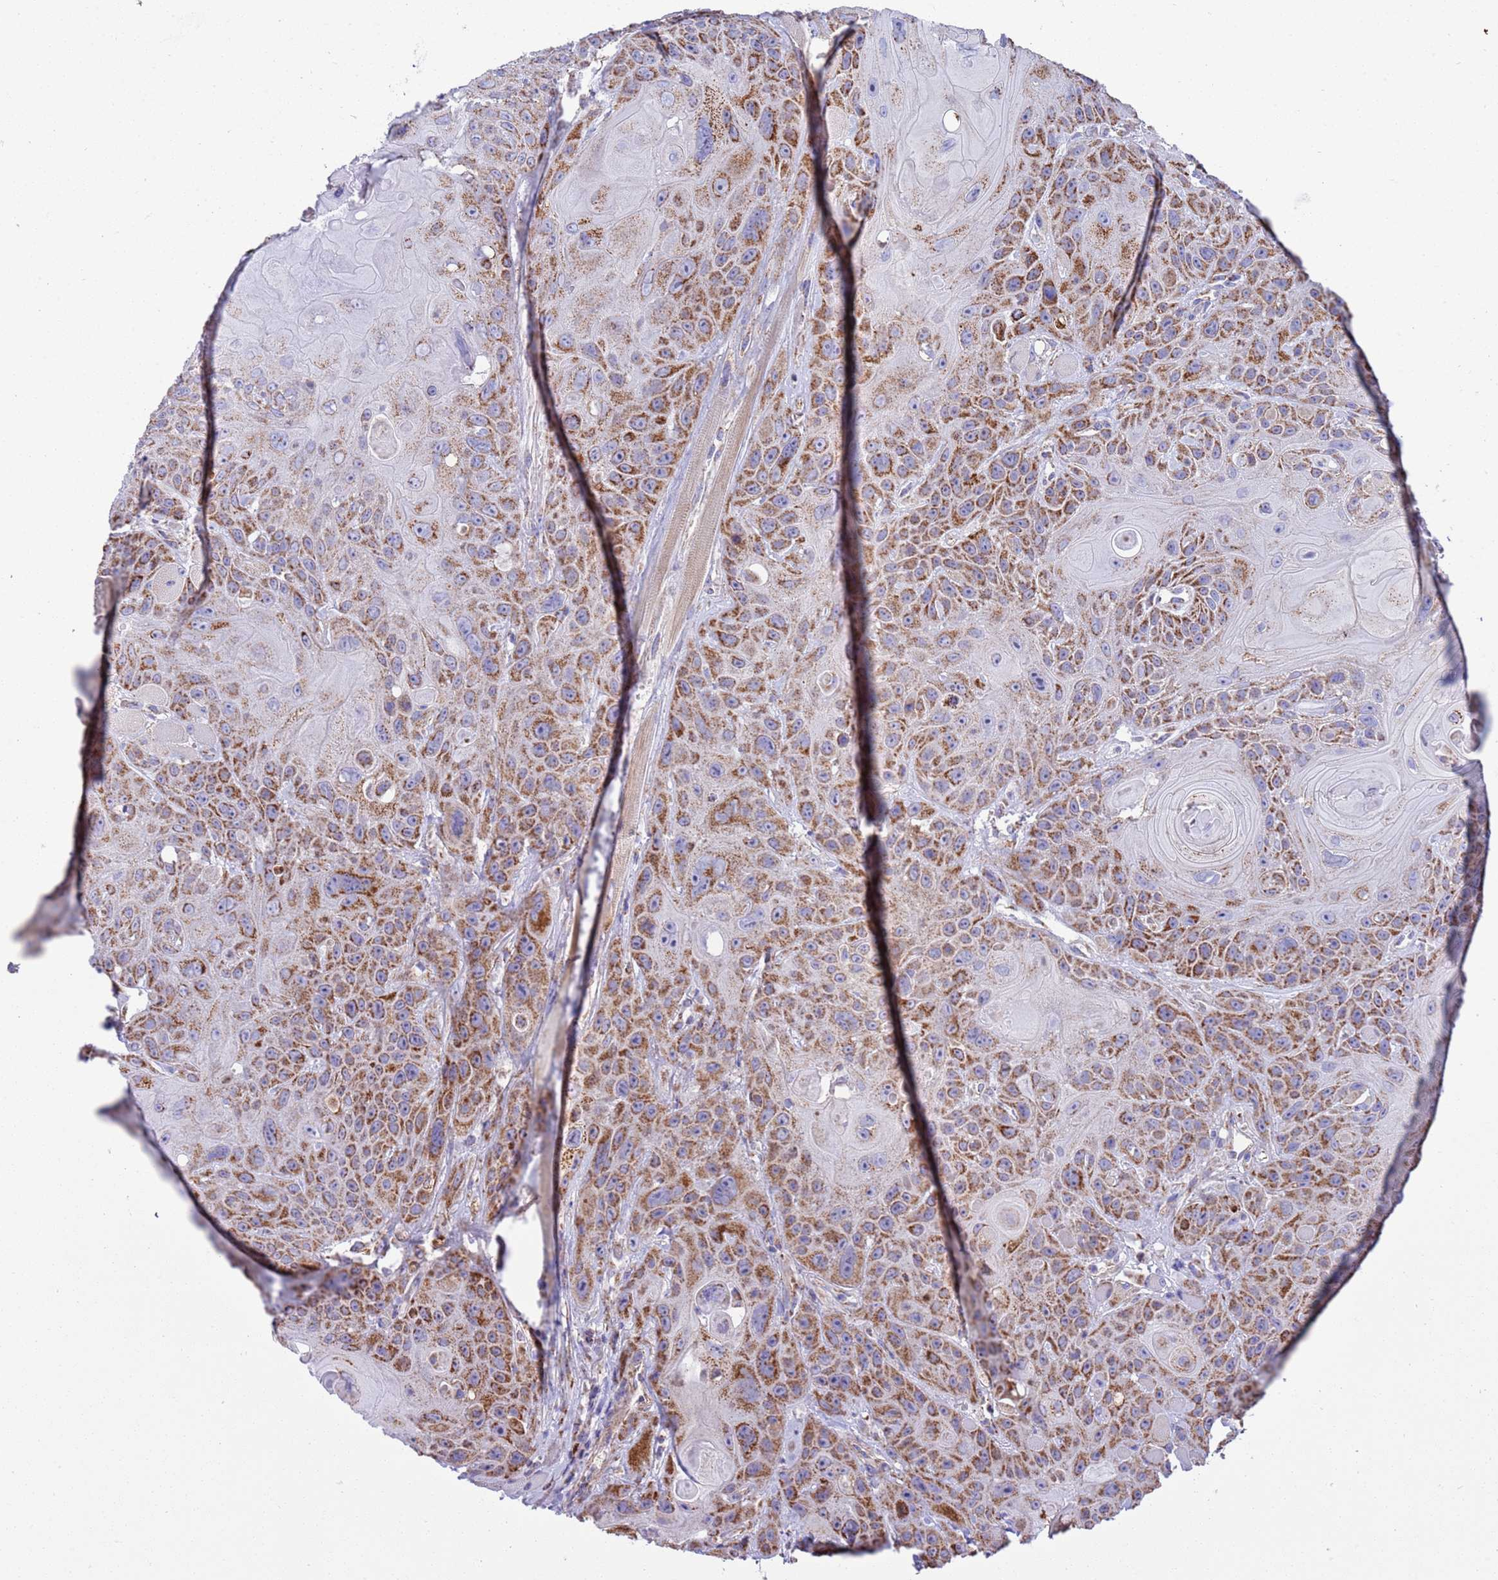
{"staining": {"intensity": "moderate", "quantity": ">75%", "location": "cytoplasmic/membranous"}, "tissue": "head and neck cancer", "cell_type": "Tumor cells", "image_type": "cancer", "snomed": [{"axis": "morphology", "description": "Squamous cell carcinoma, NOS"}, {"axis": "topography", "description": "Head-Neck"}], "caption": "Squamous cell carcinoma (head and neck) tissue reveals moderate cytoplasmic/membranous staining in about >75% of tumor cells", "gene": "RNF165", "patient": {"sex": "female", "age": 59}}